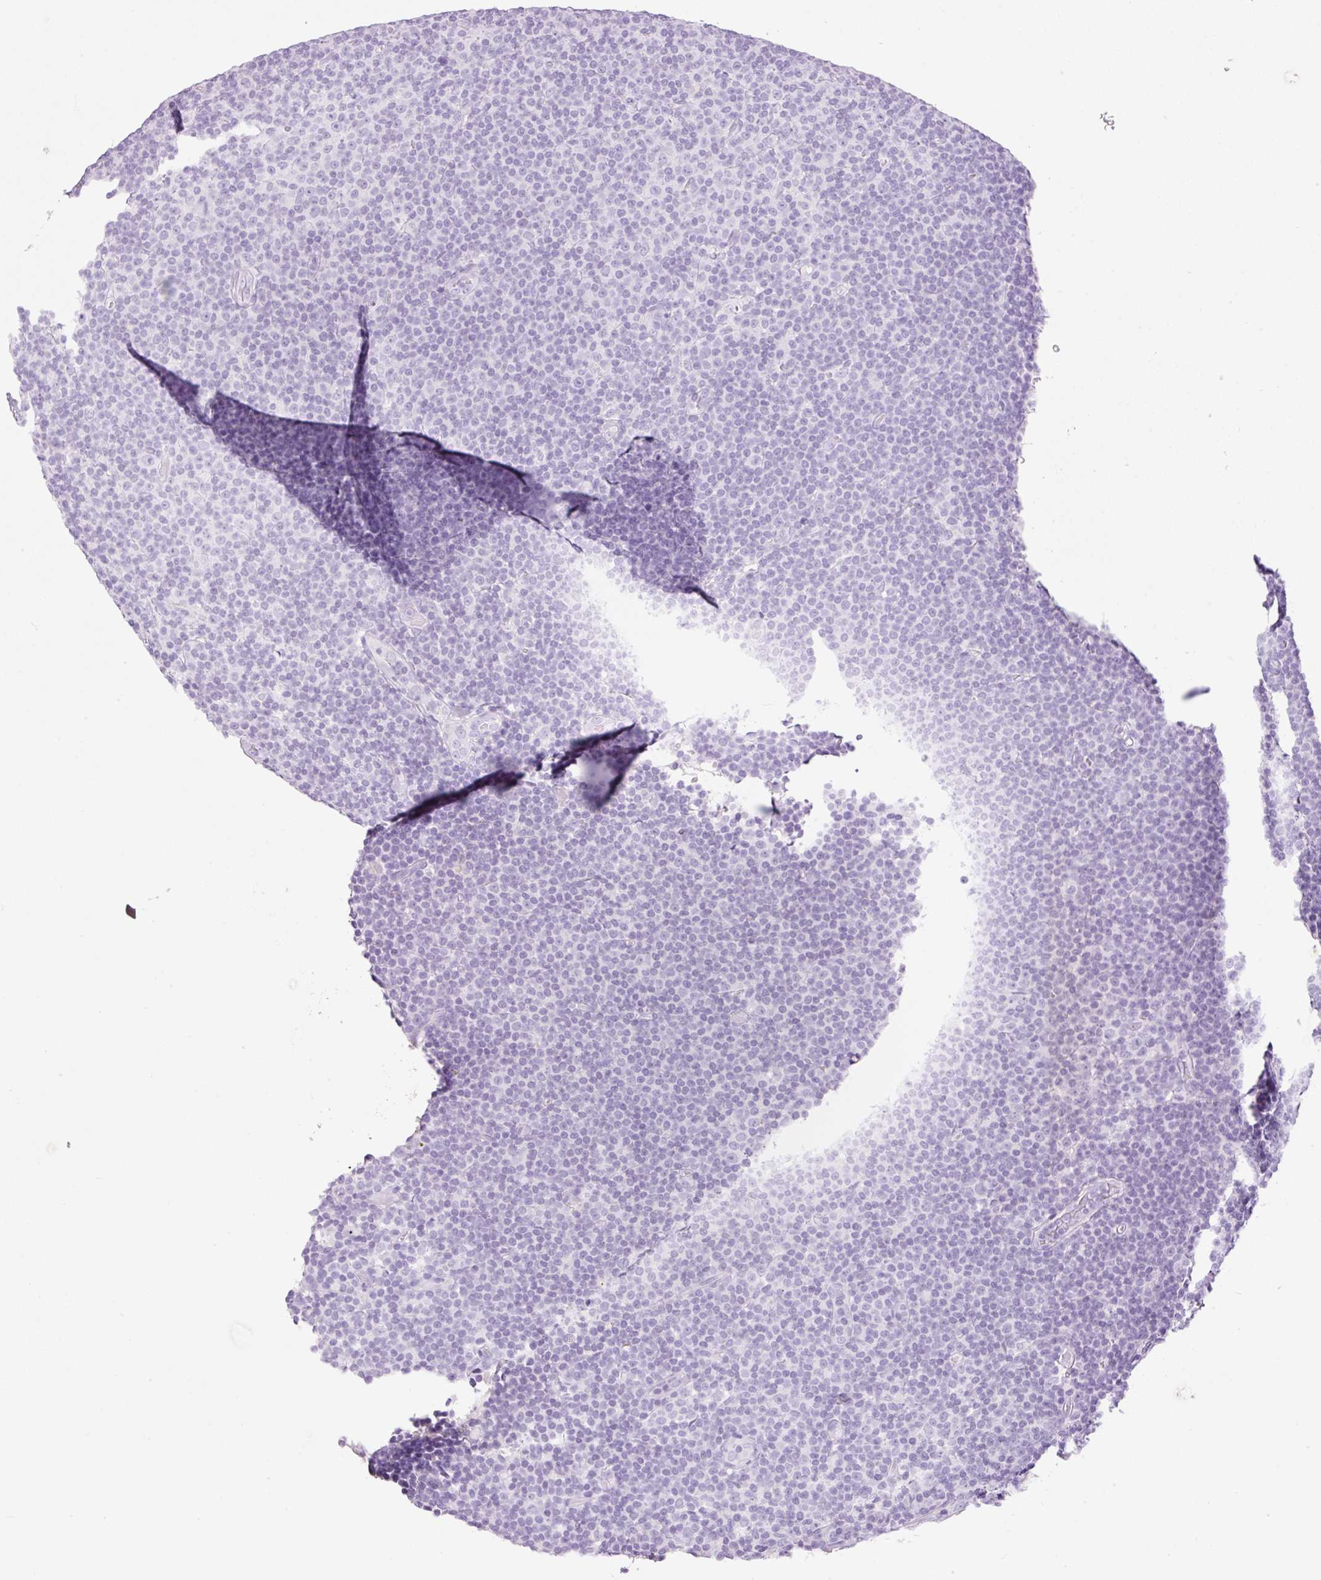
{"staining": {"intensity": "negative", "quantity": "none", "location": "none"}, "tissue": "lymphoma", "cell_type": "Tumor cells", "image_type": "cancer", "snomed": [{"axis": "morphology", "description": "Malignant lymphoma, non-Hodgkin's type, Low grade"}, {"axis": "topography", "description": "Lymph node"}], "caption": "Immunohistochemical staining of human malignant lymphoma, non-Hodgkin's type (low-grade) demonstrates no significant positivity in tumor cells. (Brightfield microscopy of DAB (3,3'-diaminobenzidine) immunohistochemistry (IHC) at high magnification).", "gene": "SP140L", "patient": {"sex": "male", "age": 48}}